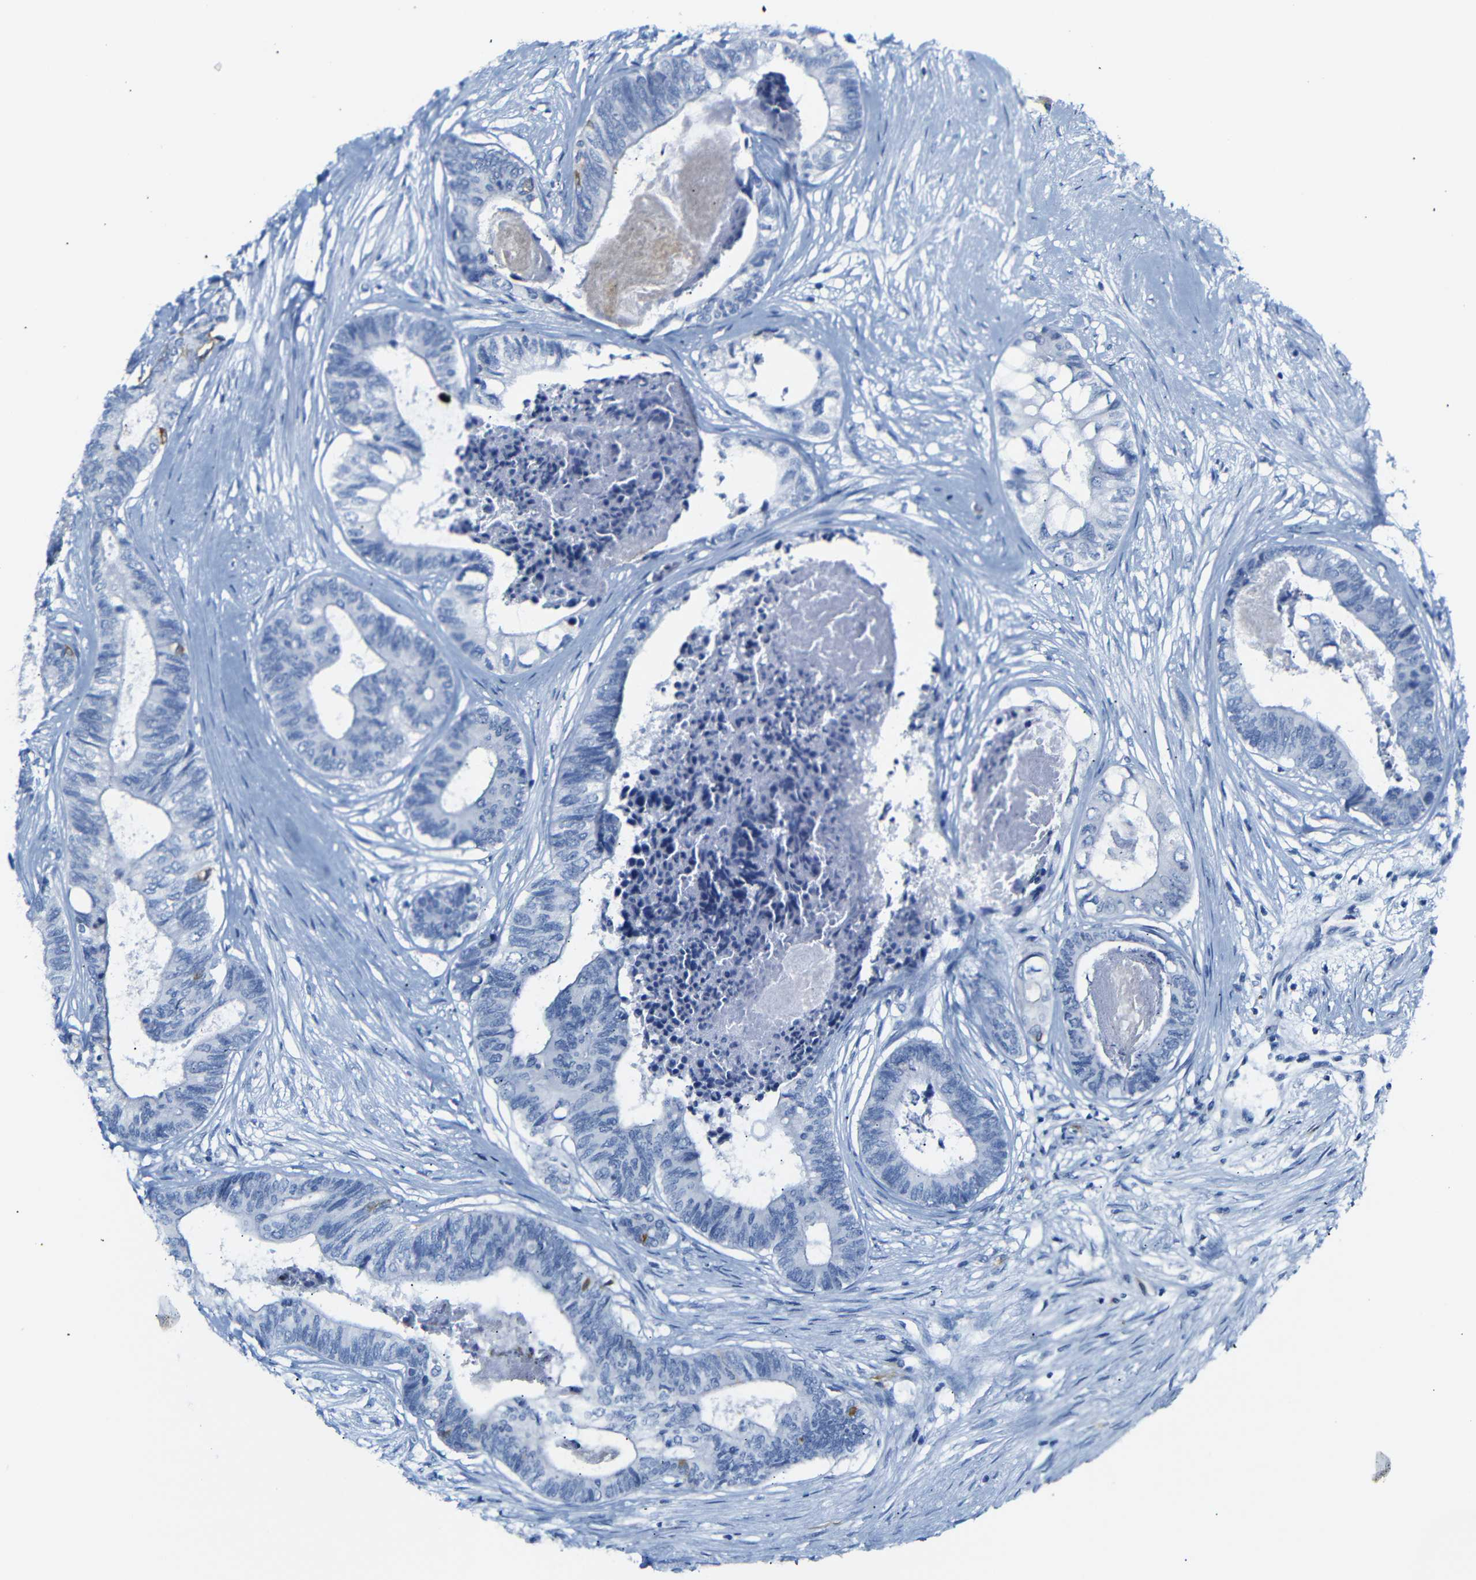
{"staining": {"intensity": "moderate", "quantity": "<25%", "location": "cytoplasmic/membranous"}, "tissue": "colorectal cancer", "cell_type": "Tumor cells", "image_type": "cancer", "snomed": [{"axis": "morphology", "description": "Adenocarcinoma, NOS"}, {"axis": "topography", "description": "Rectum"}], "caption": "IHC of human colorectal adenocarcinoma reveals low levels of moderate cytoplasmic/membranous staining in about <25% of tumor cells.", "gene": "ERVMER34-1", "patient": {"sex": "male", "age": 63}}